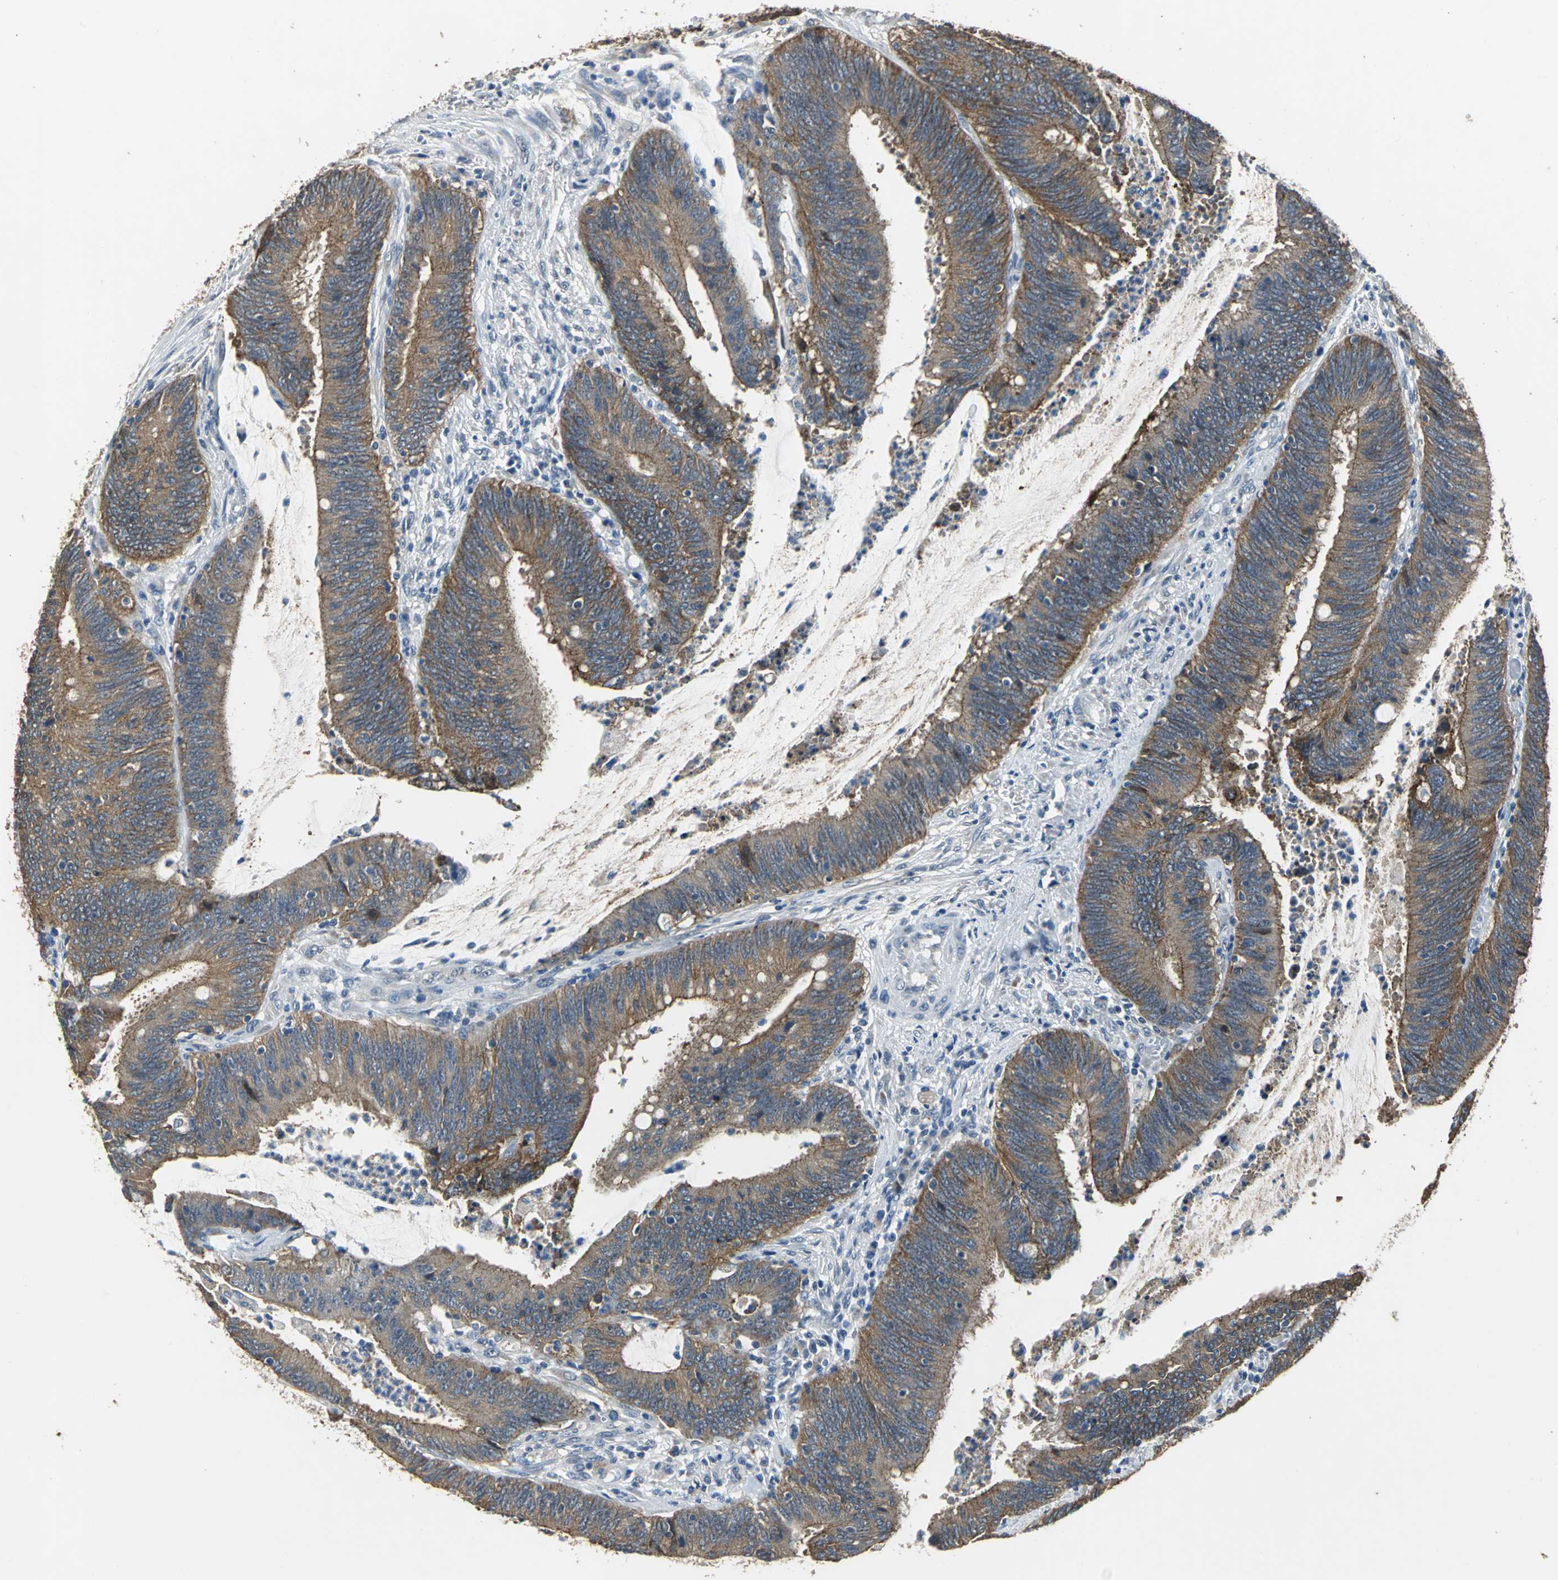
{"staining": {"intensity": "moderate", "quantity": ">75%", "location": "cytoplasmic/membranous"}, "tissue": "colorectal cancer", "cell_type": "Tumor cells", "image_type": "cancer", "snomed": [{"axis": "morphology", "description": "Adenocarcinoma, NOS"}, {"axis": "topography", "description": "Rectum"}], "caption": "Immunohistochemical staining of human colorectal cancer (adenocarcinoma) displays moderate cytoplasmic/membranous protein positivity in about >75% of tumor cells.", "gene": "OCLN", "patient": {"sex": "female", "age": 66}}